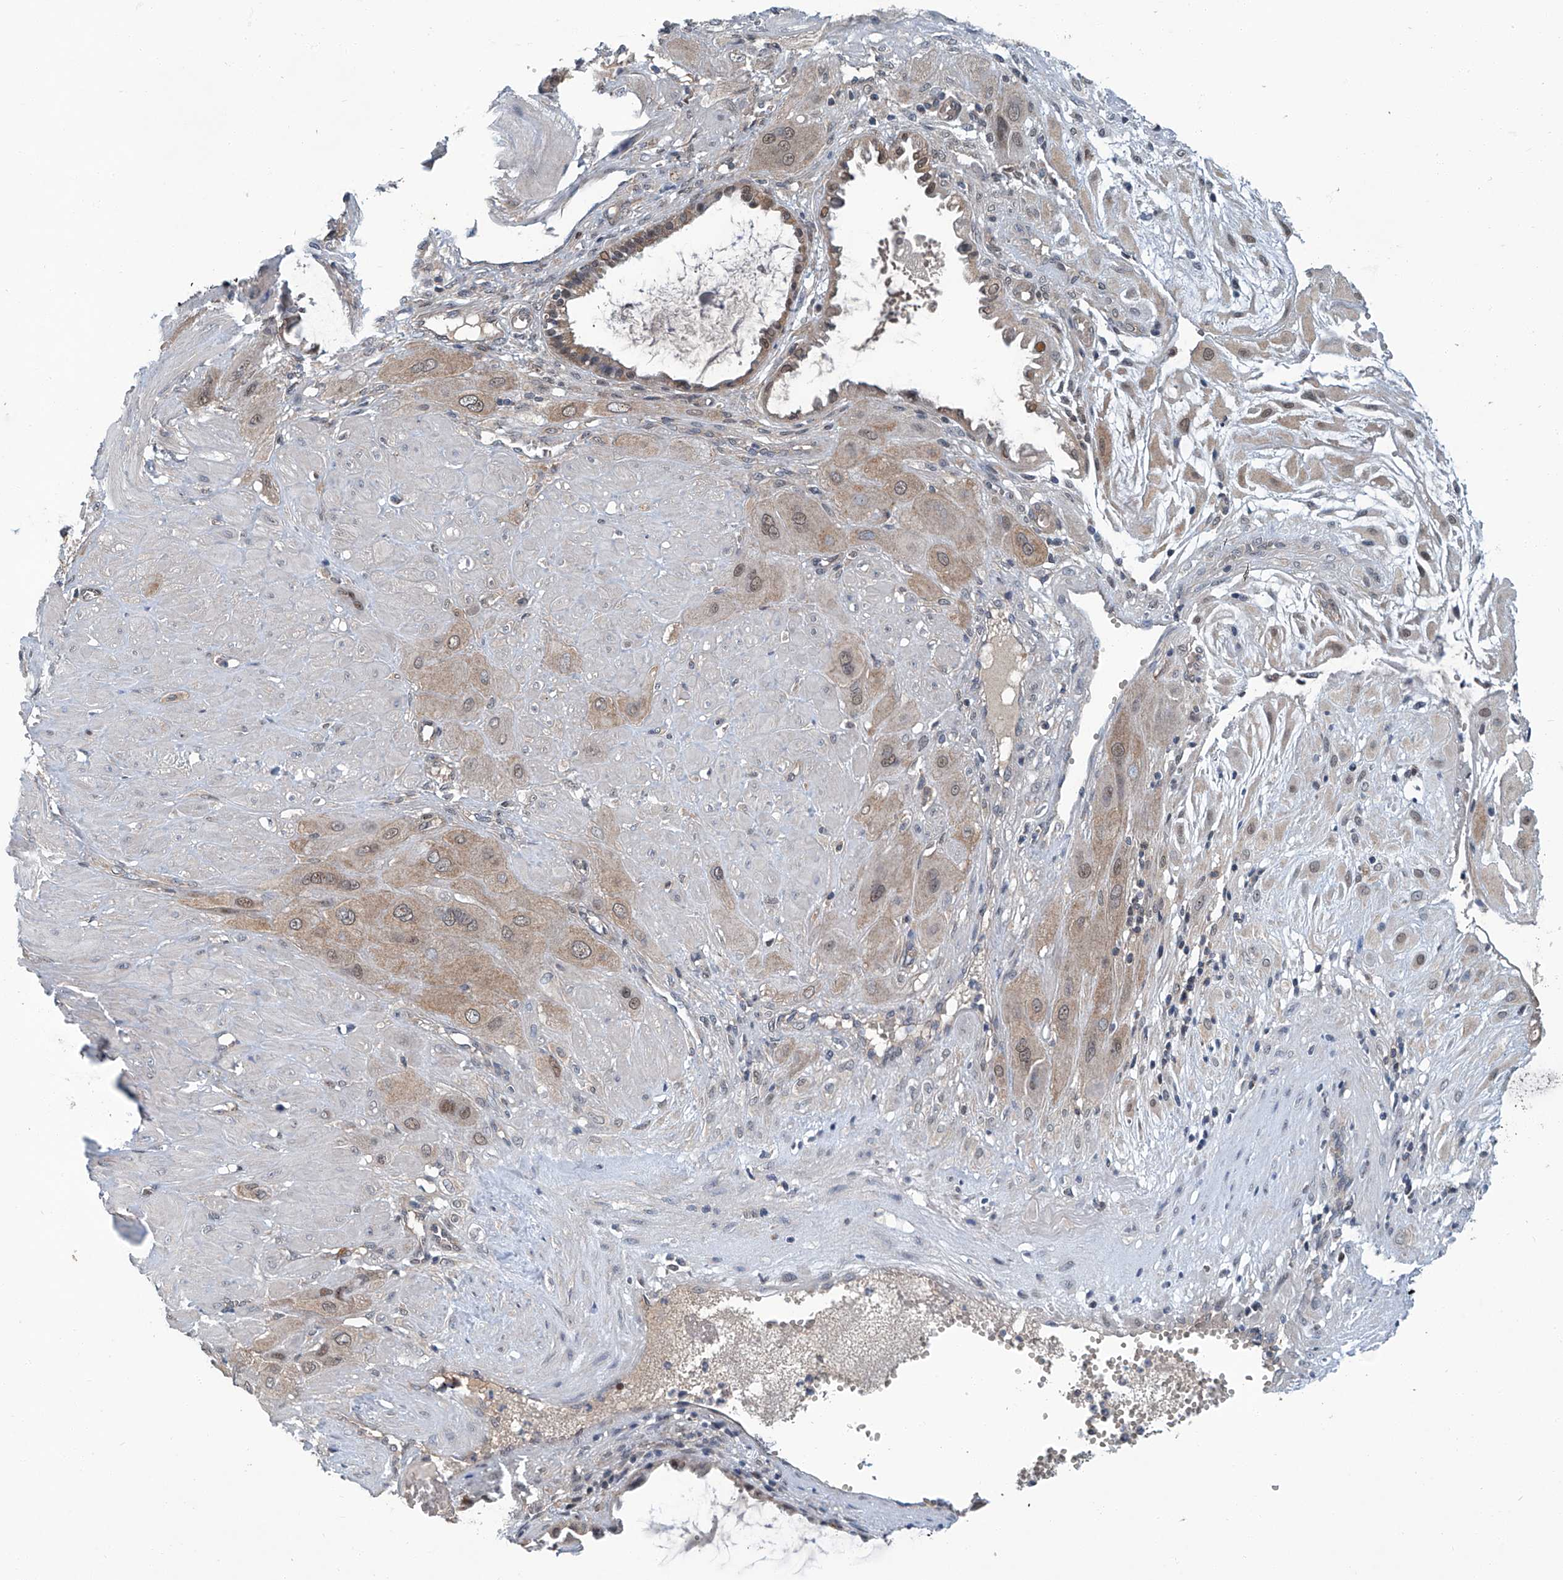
{"staining": {"intensity": "weak", "quantity": ">75%", "location": "cytoplasmic/membranous,nuclear"}, "tissue": "cervical cancer", "cell_type": "Tumor cells", "image_type": "cancer", "snomed": [{"axis": "morphology", "description": "Squamous cell carcinoma, NOS"}, {"axis": "topography", "description": "Cervix"}], "caption": "Protein expression analysis of cervical cancer reveals weak cytoplasmic/membranous and nuclear staining in about >75% of tumor cells. (IHC, brightfield microscopy, high magnification).", "gene": "CLK1", "patient": {"sex": "female", "age": 34}}